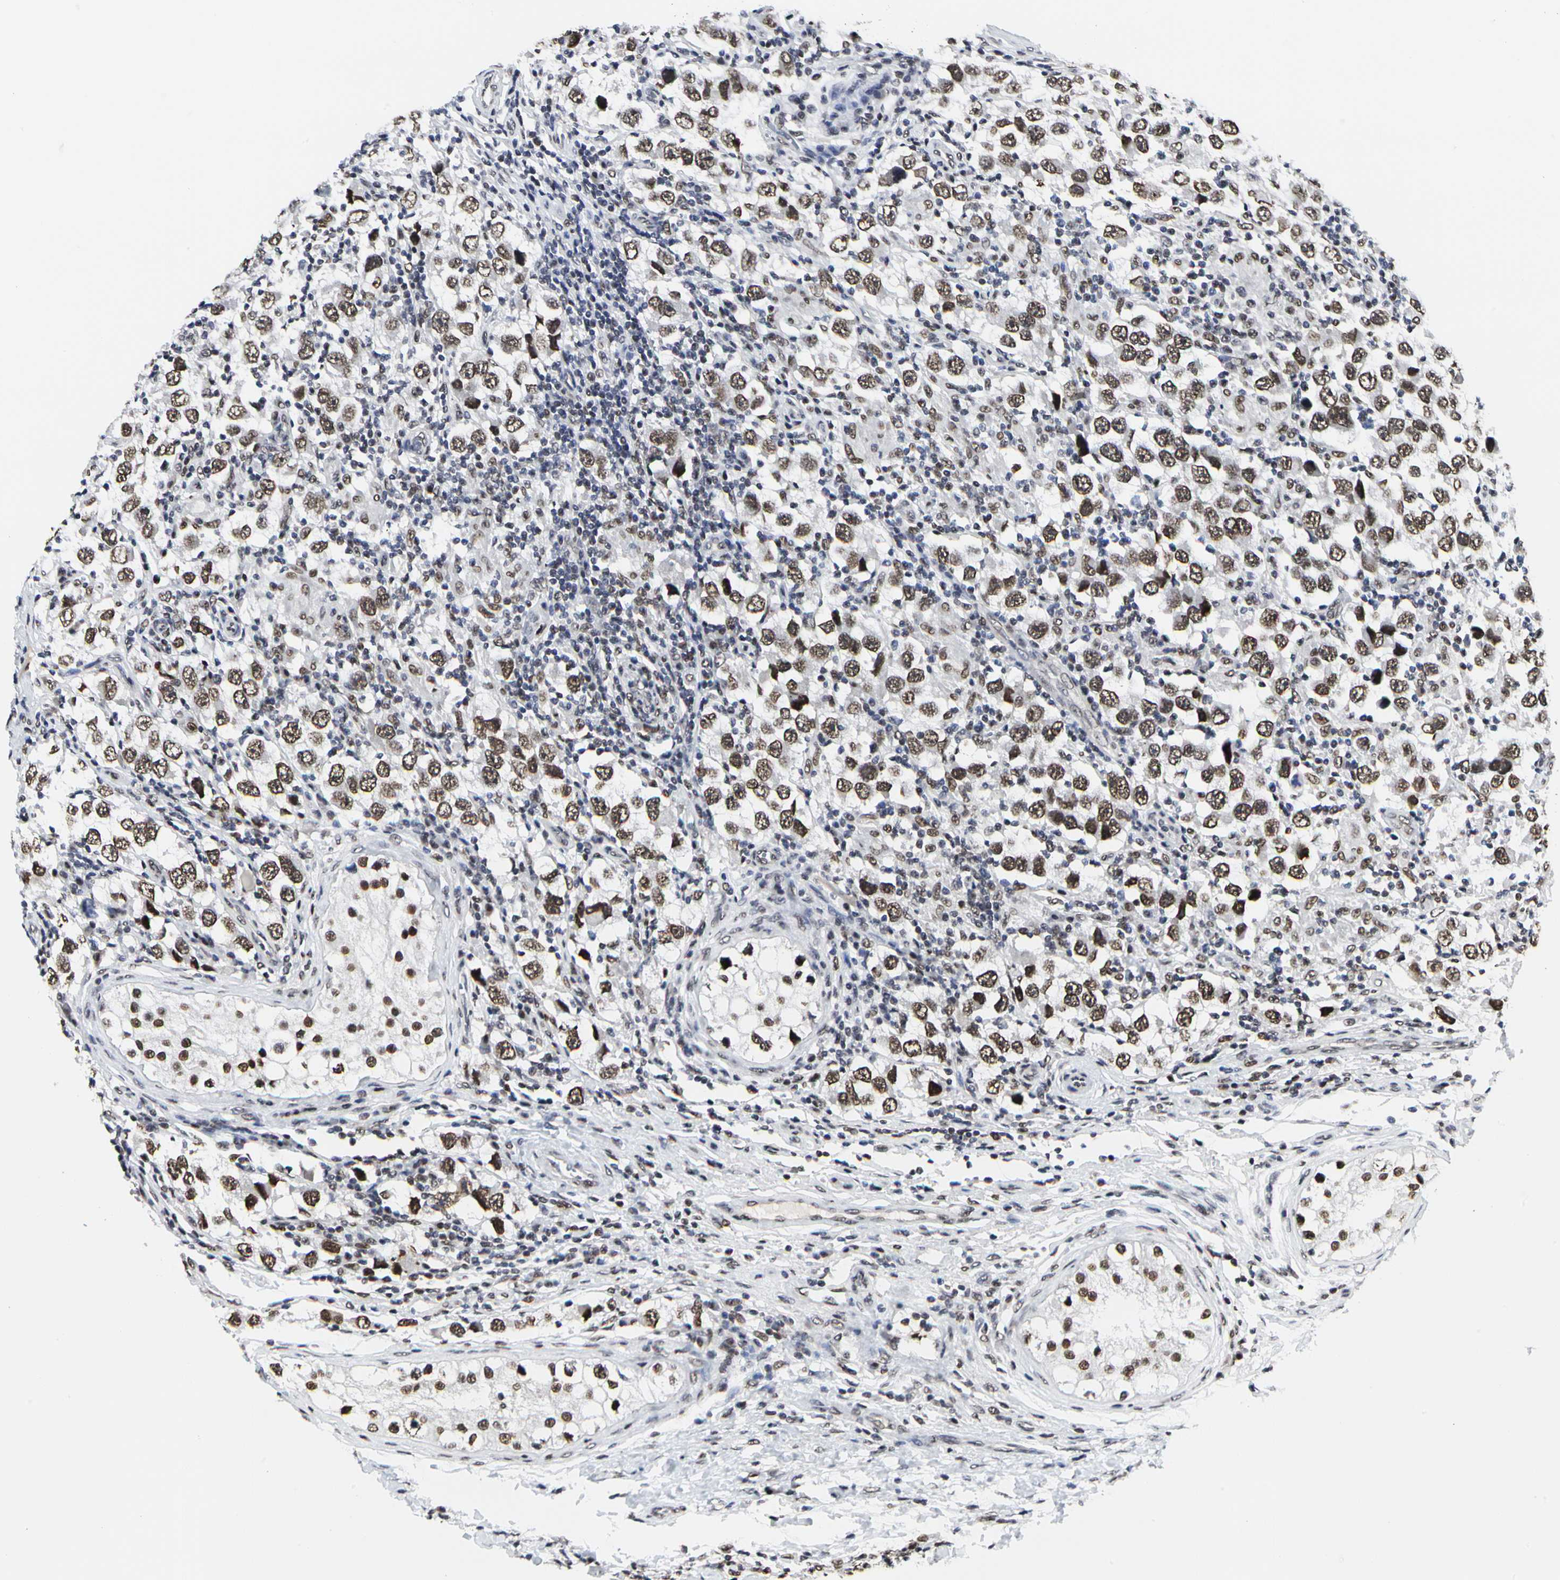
{"staining": {"intensity": "moderate", "quantity": ">75%", "location": "nuclear"}, "tissue": "testis cancer", "cell_type": "Tumor cells", "image_type": "cancer", "snomed": [{"axis": "morphology", "description": "Carcinoma, Embryonal, NOS"}, {"axis": "topography", "description": "Testis"}], "caption": "A medium amount of moderate nuclear staining is identified in about >75% of tumor cells in testis cancer (embryonal carcinoma) tissue.", "gene": "PRMT3", "patient": {"sex": "male", "age": 21}}